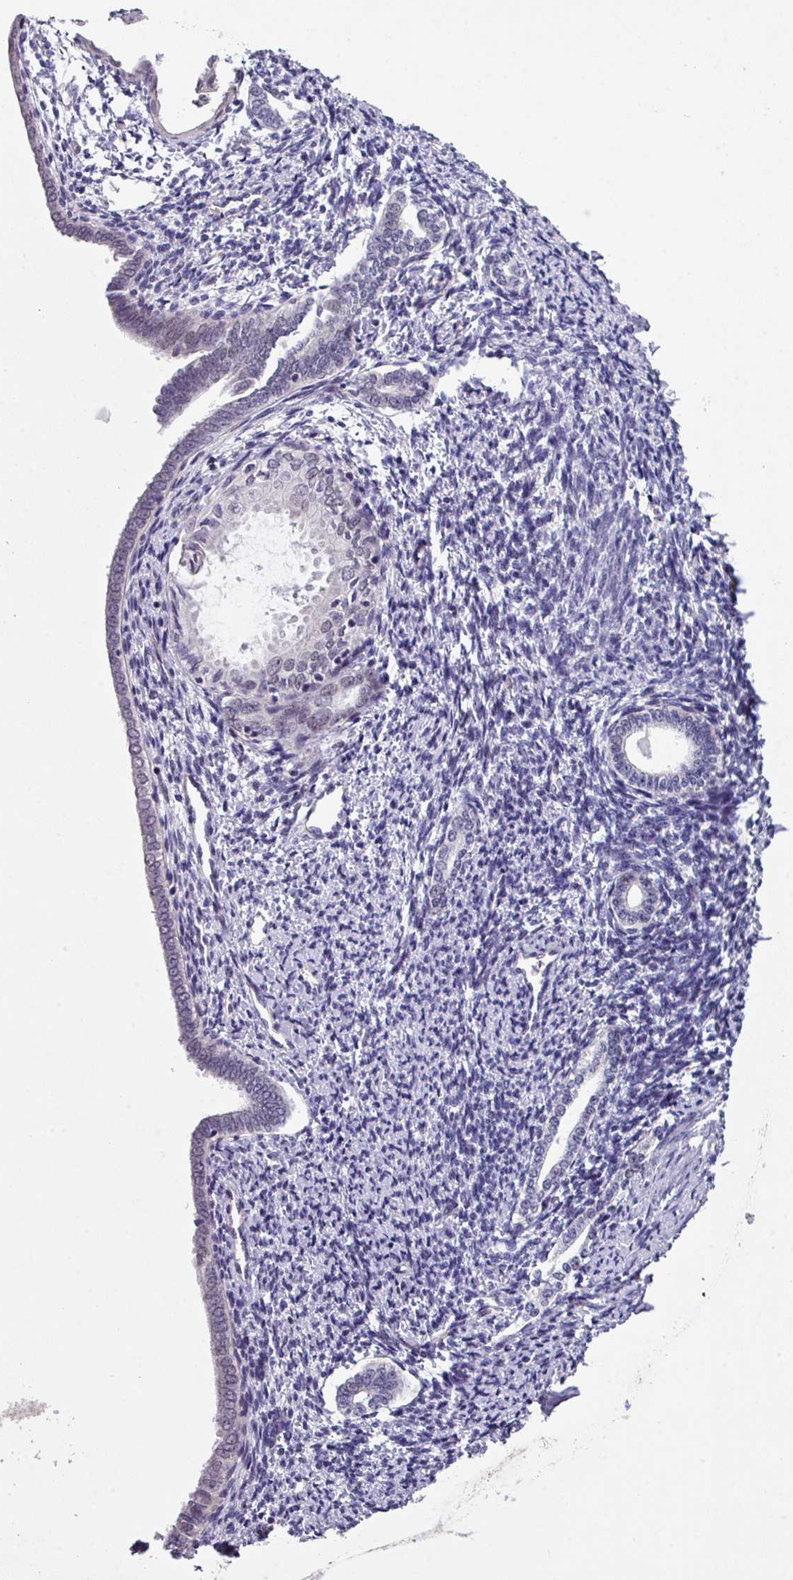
{"staining": {"intensity": "negative", "quantity": "none", "location": "none"}, "tissue": "endometrium", "cell_type": "Cells in endometrial stroma", "image_type": "normal", "snomed": [{"axis": "morphology", "description": "Normal tissue, NOS"}, {"axis": "topography", "description": "Endometrium"}], "caption": "An image of endometrium stained for a protein exhibits no brown staining in cells in endometrial stroma.", "gene": "ZFP3", "patient": {"sex": "female", "age": 63}}